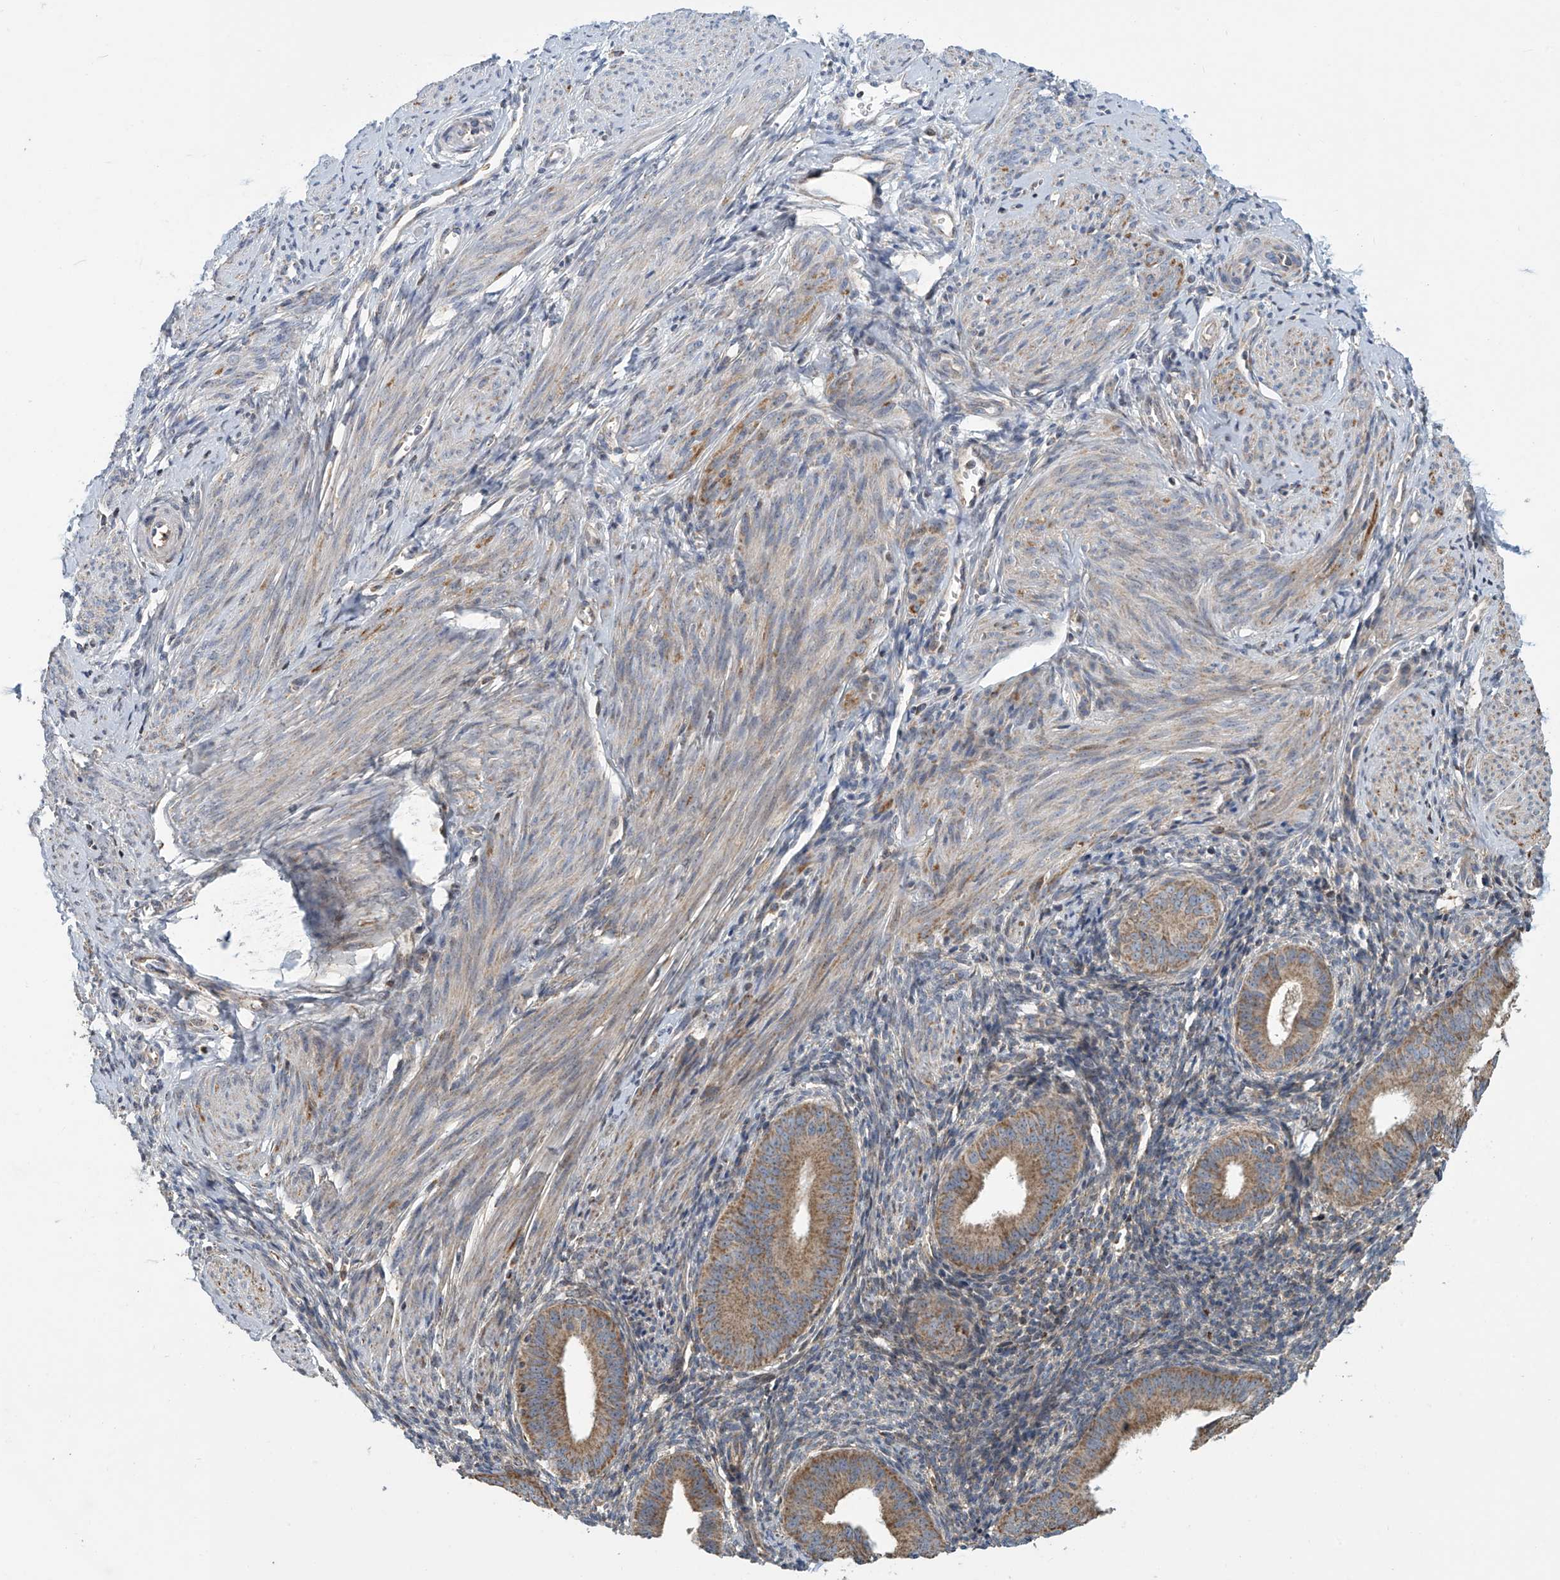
{"staining": {"intensity": "weak", "quantity": "25%-75%", "location": "cytoplasmic/membranous"}, "tissue": "endometrium", "cell_type": "Cells in endometrial stroma", "image_type": "normal", "snomed": [{"axis": "morphology", "description": "Normal tissue, NOS"}, {"axis": "topography", "description": "Uterus"}, {"axis": "topography", "description": "Endometrium"}], "caption": "Endometrium stained with immunohistochemistry (IHC) exhibits weak cytoplasmic/membranous staining in about 25%-75% of cells in endometrial stroma.", "gene": "COMMD1", "patient": {"sex": "female", "age": 48}}